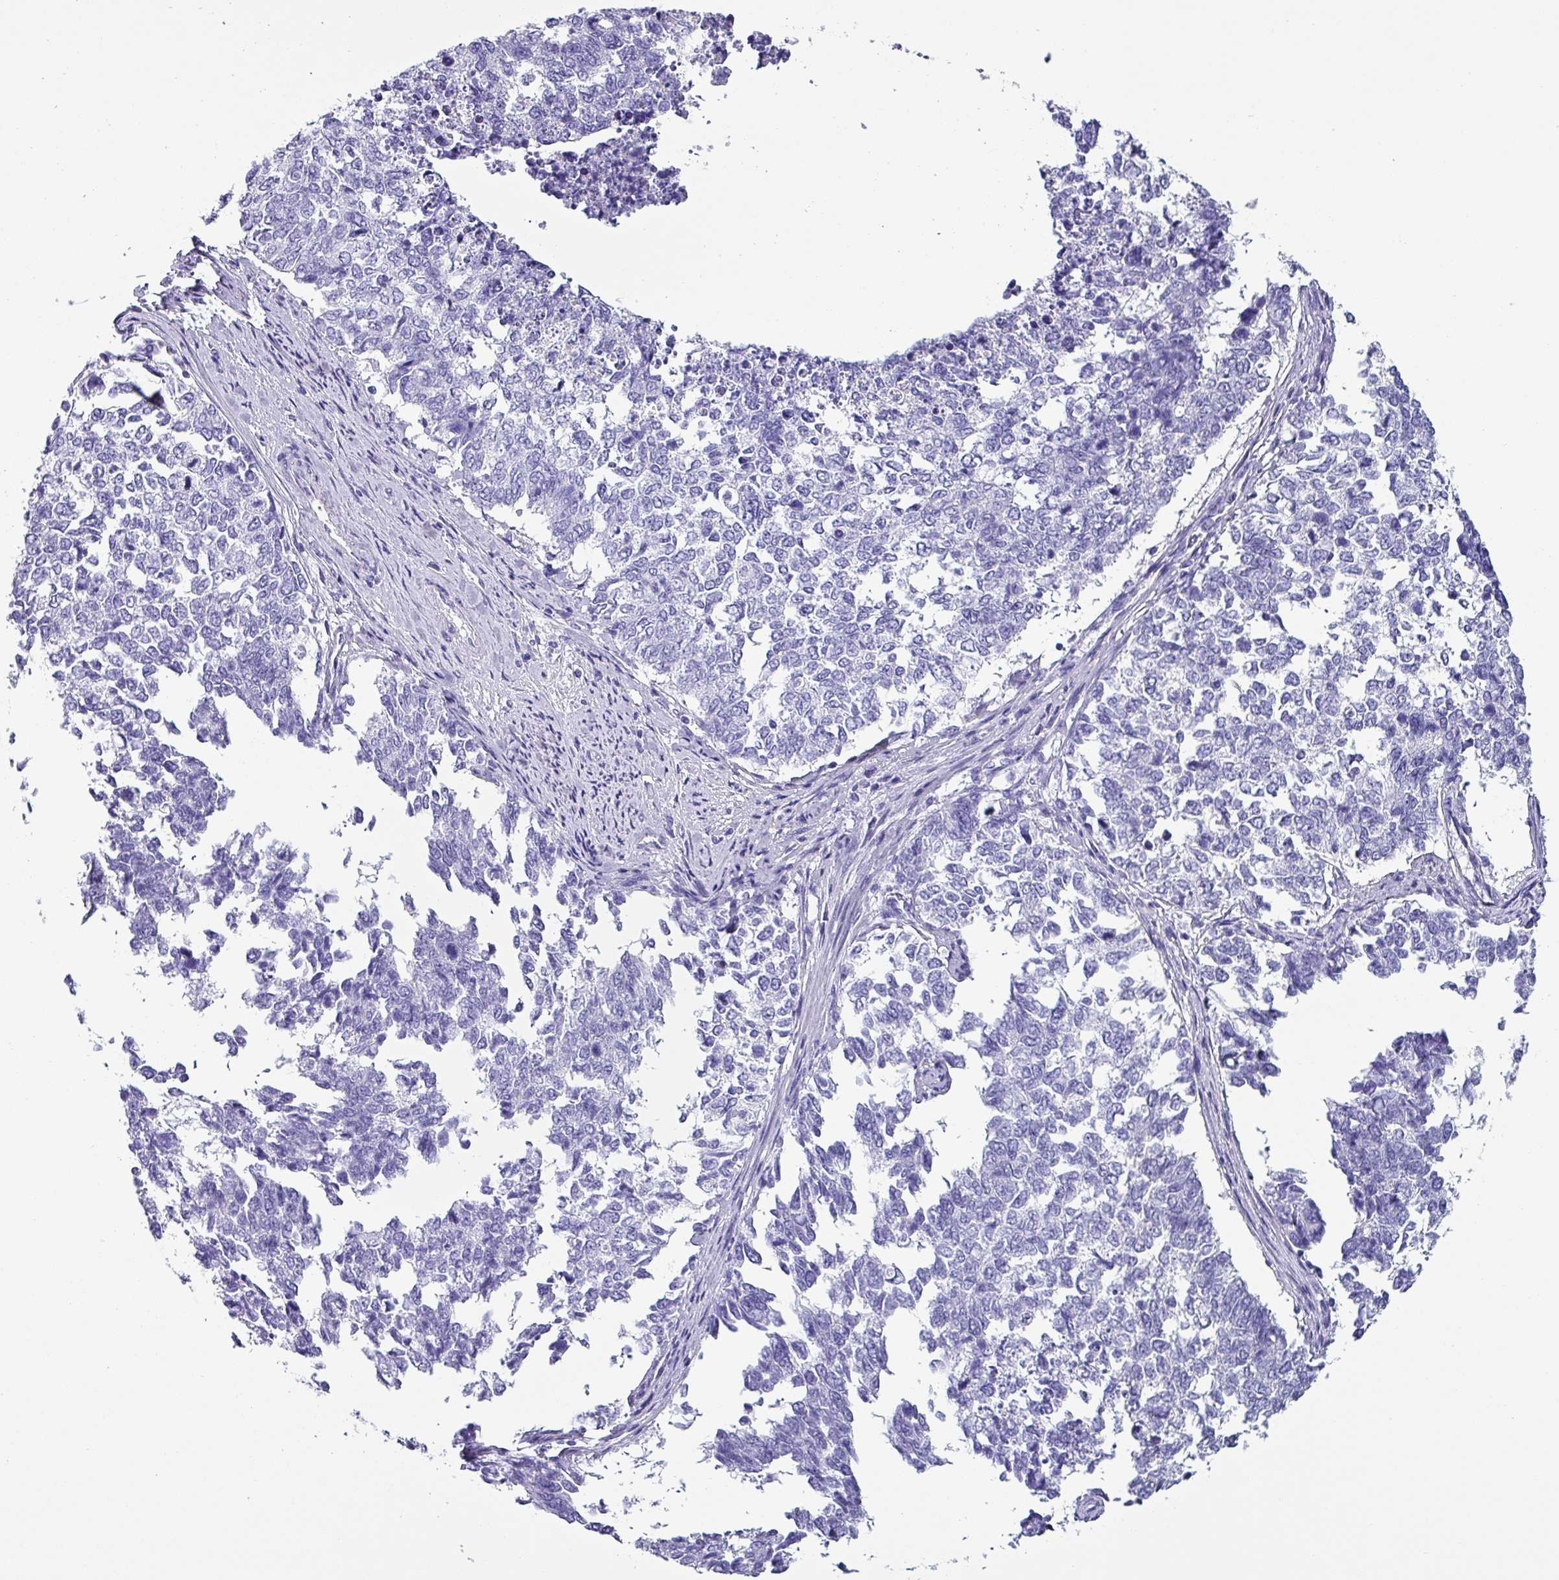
{"staining": {"intensity": "negative", "quantity": "none", "location": "none"}, "tissue": "cervical cancer", "cell_type": "Tumor cells", "image_type": "cancer", "snomed": [{"axis": "morphology", "description": "Squamous cell carcinoma, NOS"}, {"axis": "topography", "description": "Cervix"}], "caption": "Histopathology image shows no protein positivity in tumor cells of cervical squamous cell carcinoma tissue.", "gene": "KRT6C", "patient": {"sex": "female", "age": 63}}